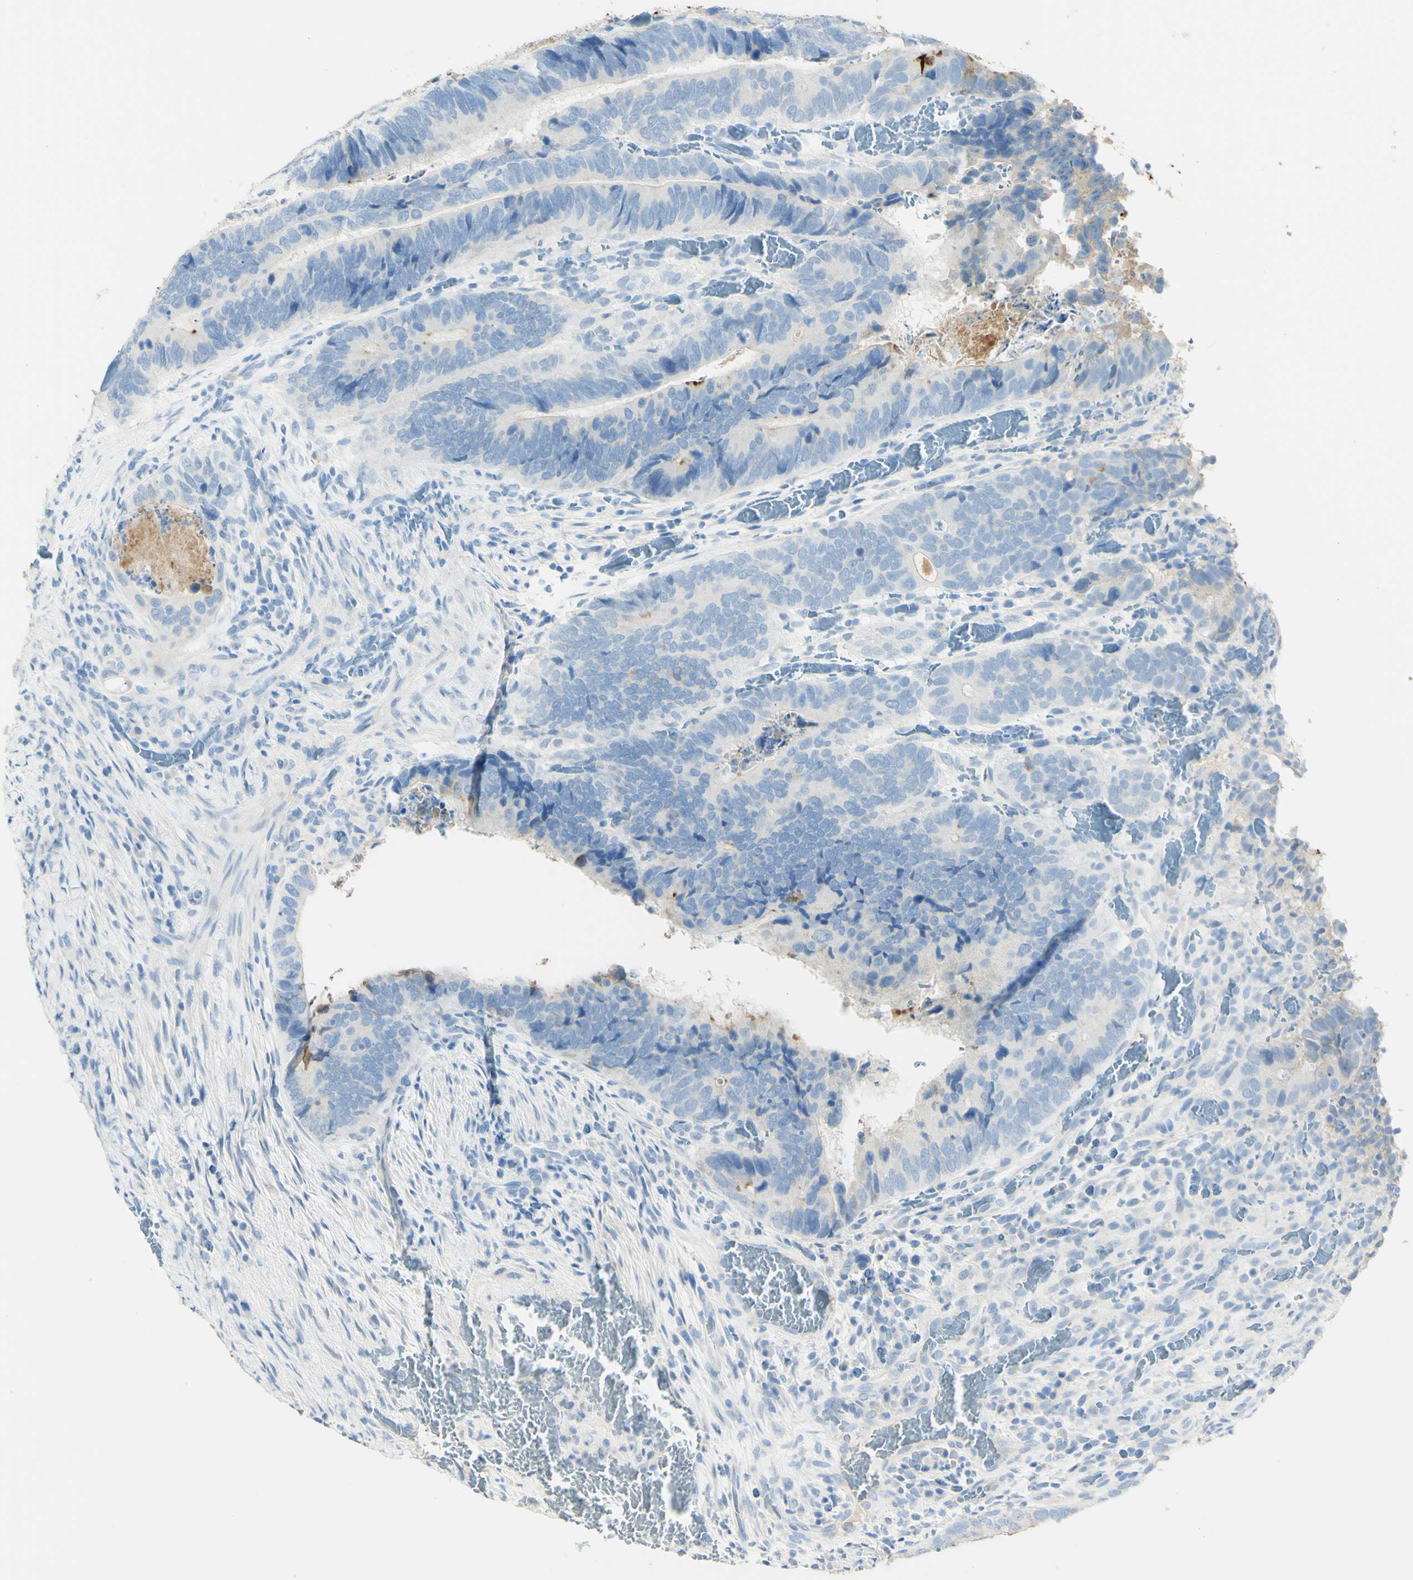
{"staining": {"intensity": "strong", "quantity": "<25%", "location": "cytoplasmic/membranous"}, "tissue": "colorectal cancer", "cell_type": "Tumor cells", "image_type": "cancer", "snomed": [{"axis": "morphology", "description": "Adenocarcinoma, NOS"}, {"axis": "topography", "description": "Colon"}], "caption": "Immunohistochemistry (IHC) of human colorectal cancer displays medium levels of strong cytoplasmic/membranous expression in approximately <25% of tumor cells. The staining is performed using DAB brown chromogen to label protein expression. The nuclei are counter-stained blue using hematoxylin.", "gene": "PIGR", "patient": {"sex": "male", "age": 72}}